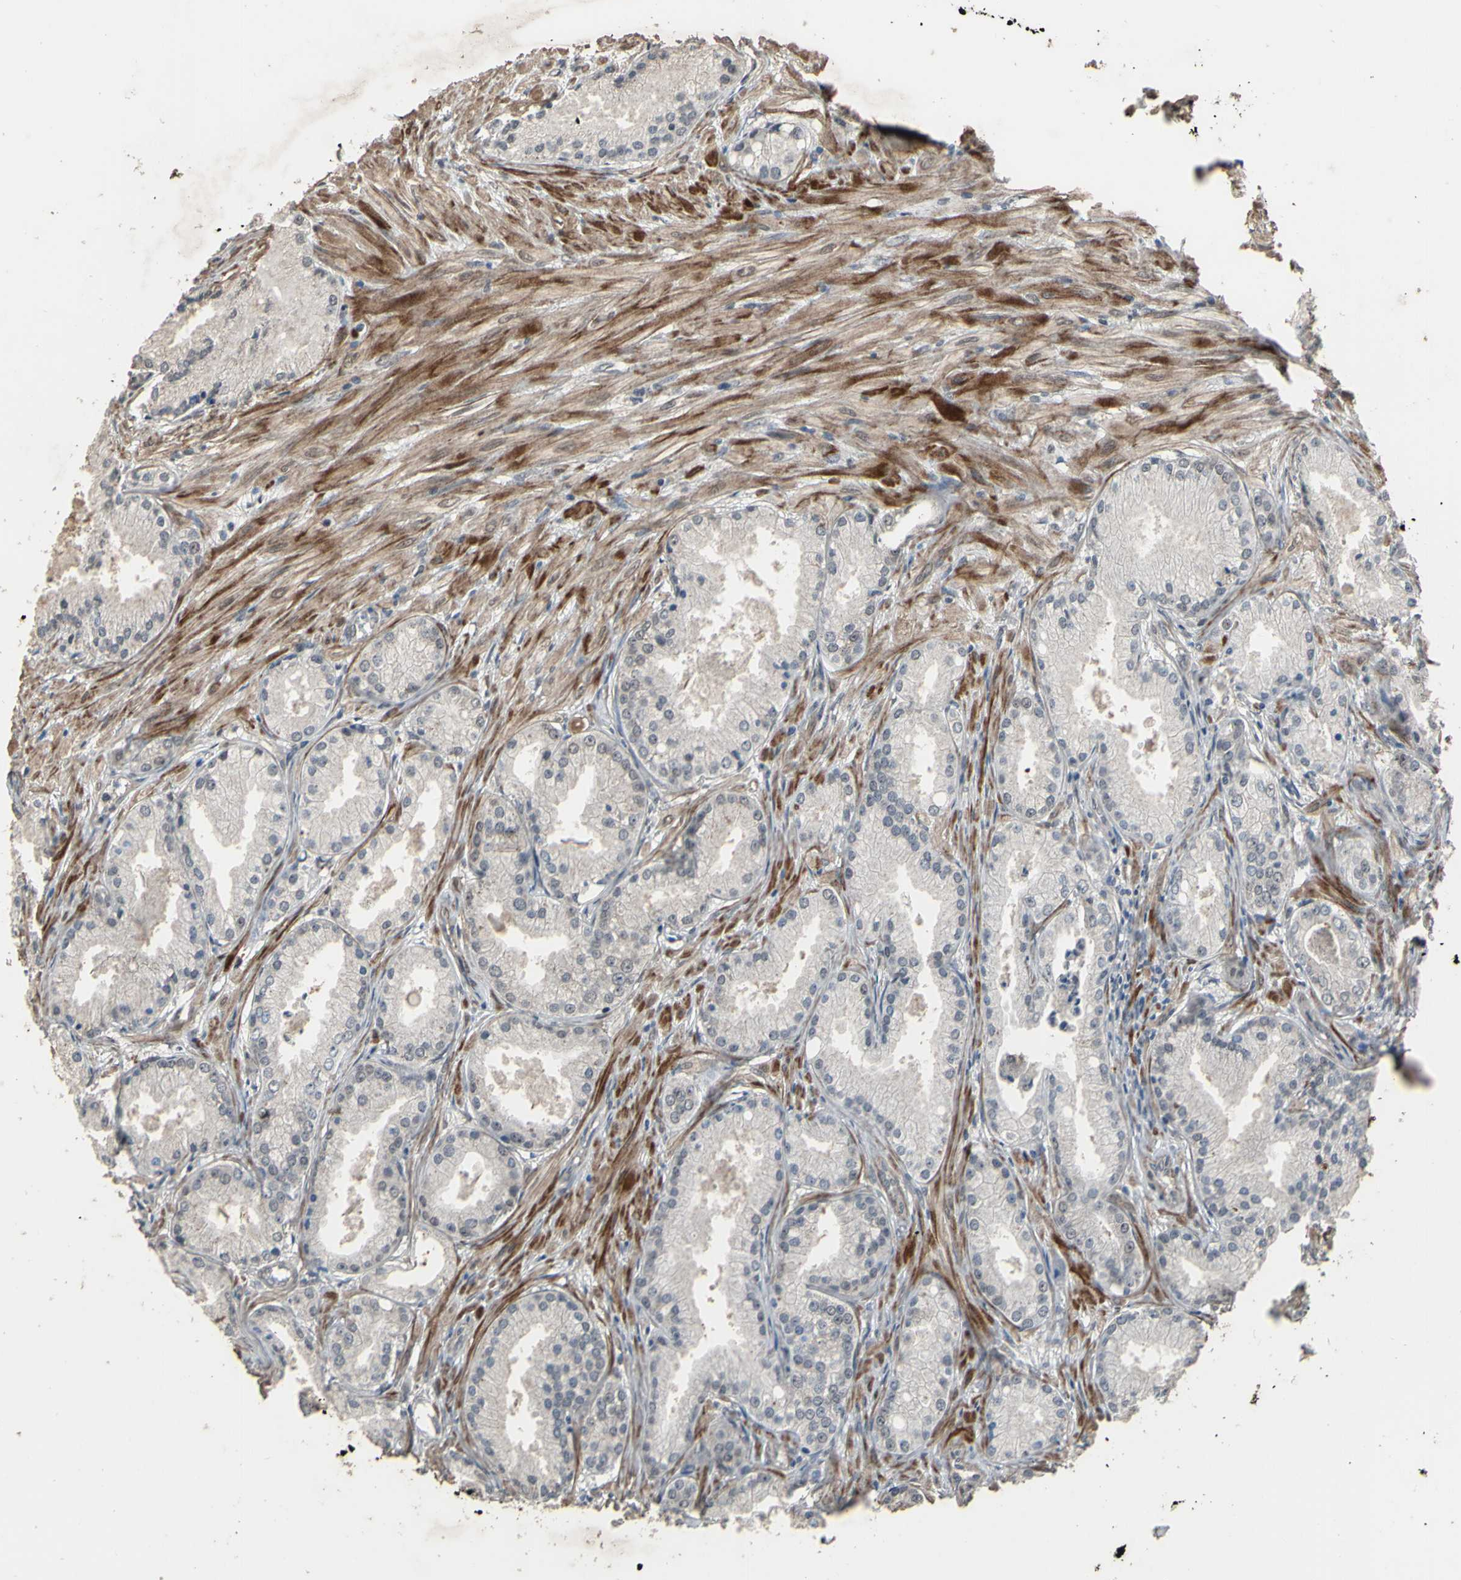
{"staining": {"intensity": "negative", "quantity": "none", "location": "none"}, "tissue": "prostate cancer", "cell_type": "Tumor cells", "image_type": "cancer", "snomed": [{"axis": "morphology", "description": "Adenocarcinoma, Low grade"}, {"axis": "topography", "description": "Prostate"}], "caption": "A micrograph of prostate low-grade adenocarcinoma stained for a protein exhibits no brown staining in tumor cells.", "gene": "ZNF174", "patient": {"sex": "male", "age": 72}}